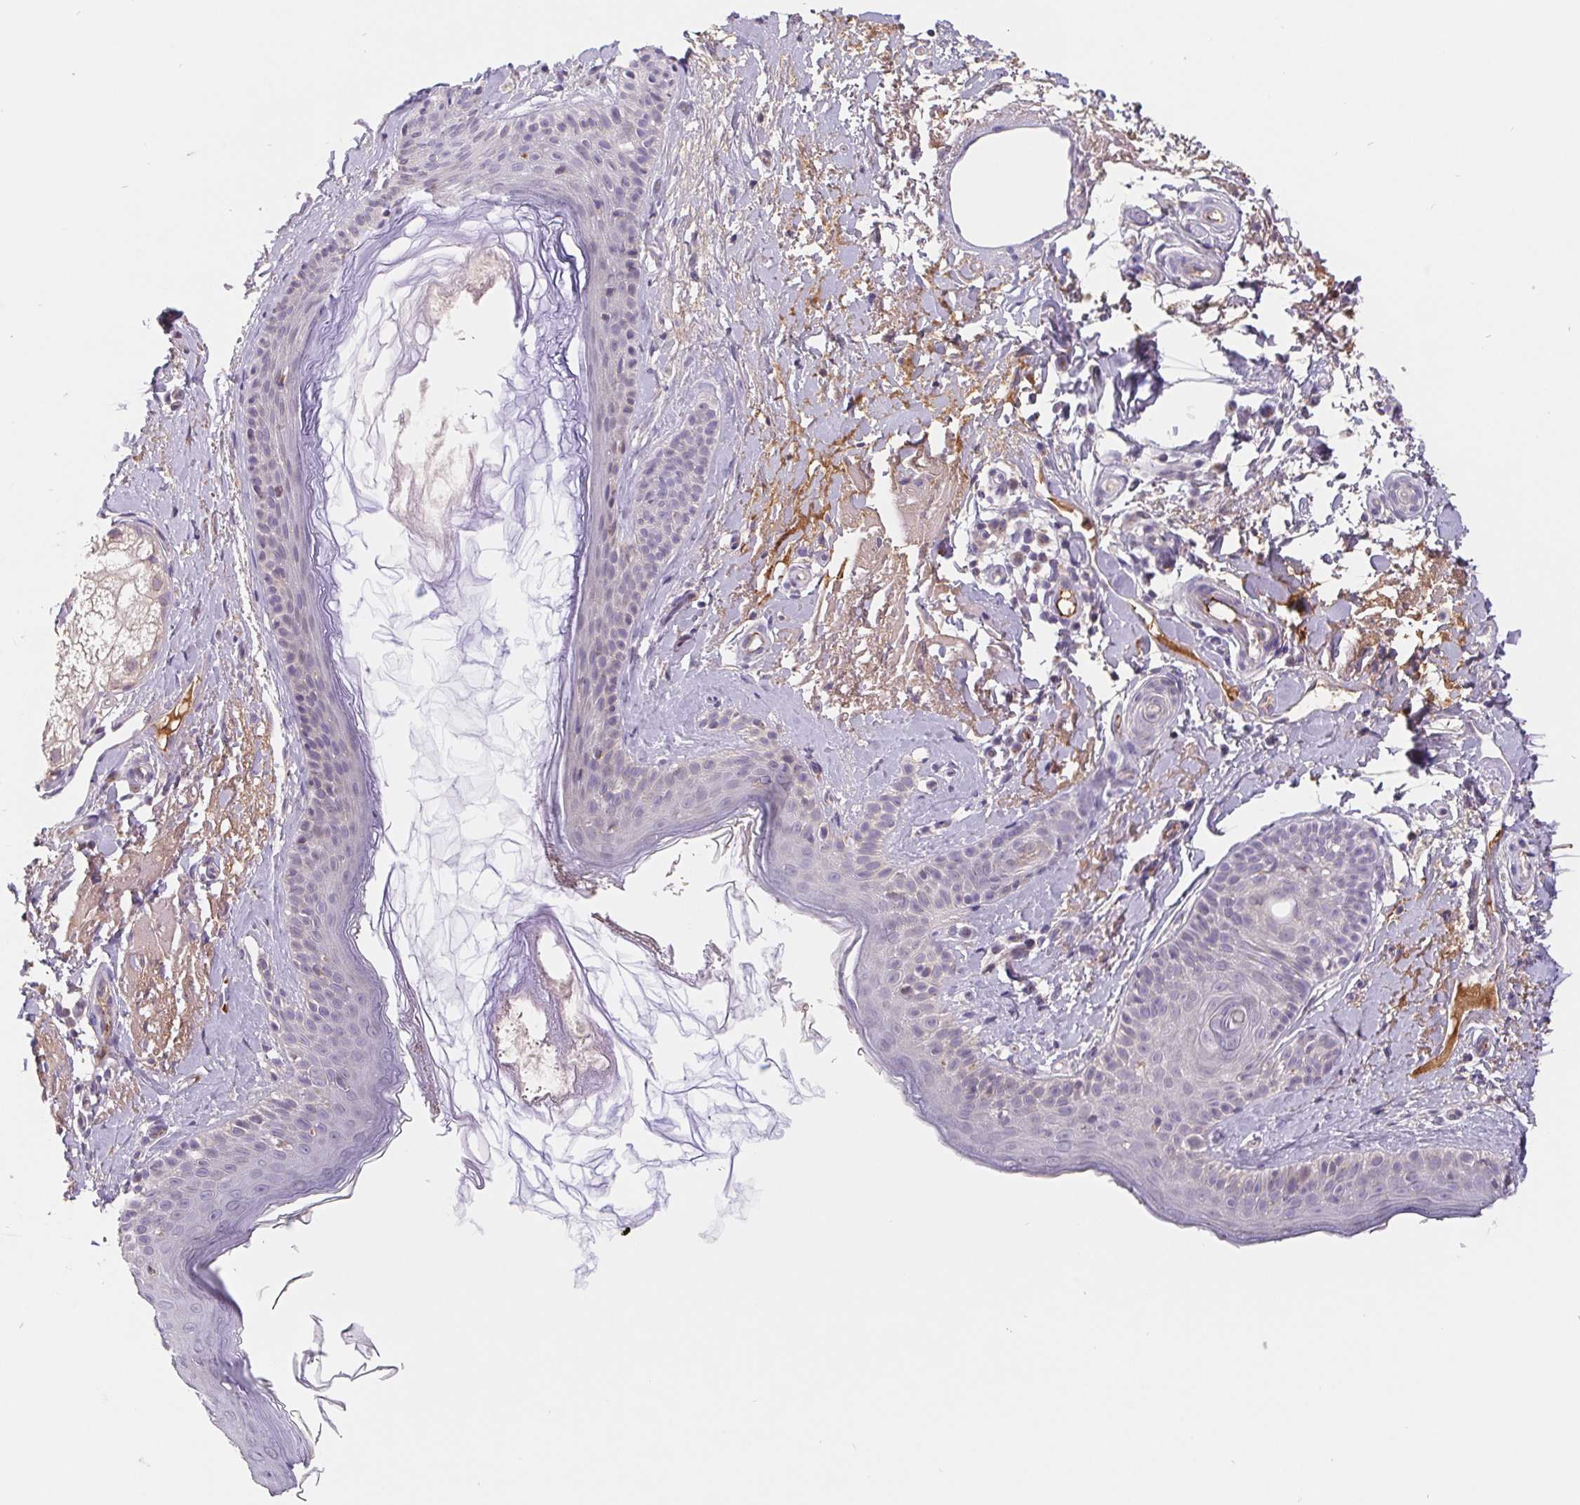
{"staining": {"intensity": "negative", "quantity": "none", "location": "none"}, "tissue": "skin", "cell_type": "Fibroblasts", "image_type": "normal", "snomed": [{"axis": "morphology", "description": "Normal tissue, NOS"}, {"axis": "topography", "description": "Skin"}], "caption": "This is an IHC micrograph of normal skin. There is no staining in fibroblasts.", "gene": "EMC6", "patient": {"sex": "male", "age": 73}}